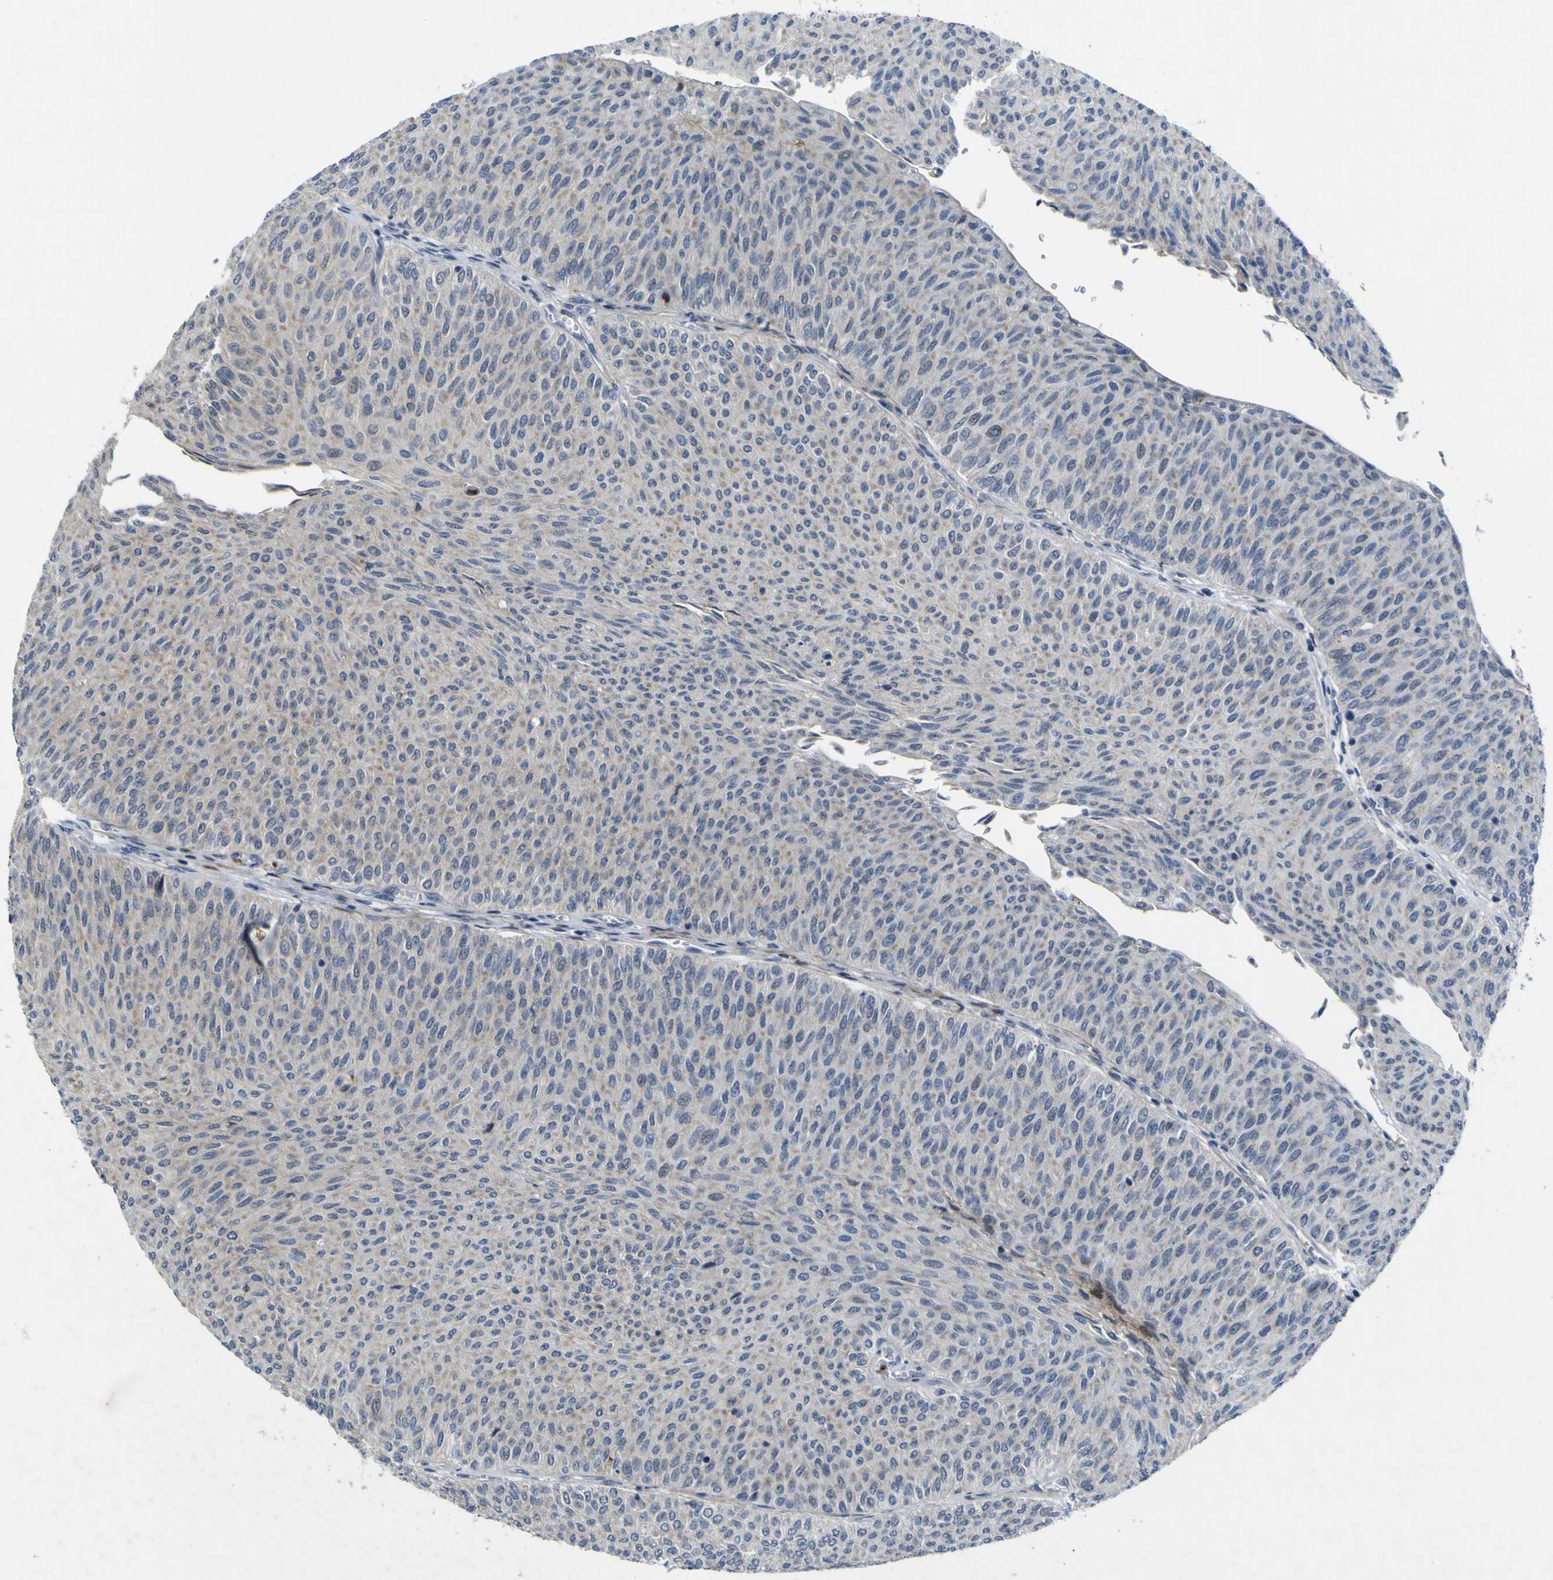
{"staining": {"intensity": "negative", "quantity": "none", "location": "none"}, "tissue": "urothelial cancer", "cell_type": "Tumor cells", "image_type": "cancer", "snomed": [{"axis": "morphology", "description": "Urothelial carcinoma, Low grade"}, {"axis": "topography", "description": "Urinary bladder"}], "caption": "Tumor cells show no significant protein expression in urothelial cancer.", "gene": "NAV1", "patient": {"sex": "male", "age": 78}}